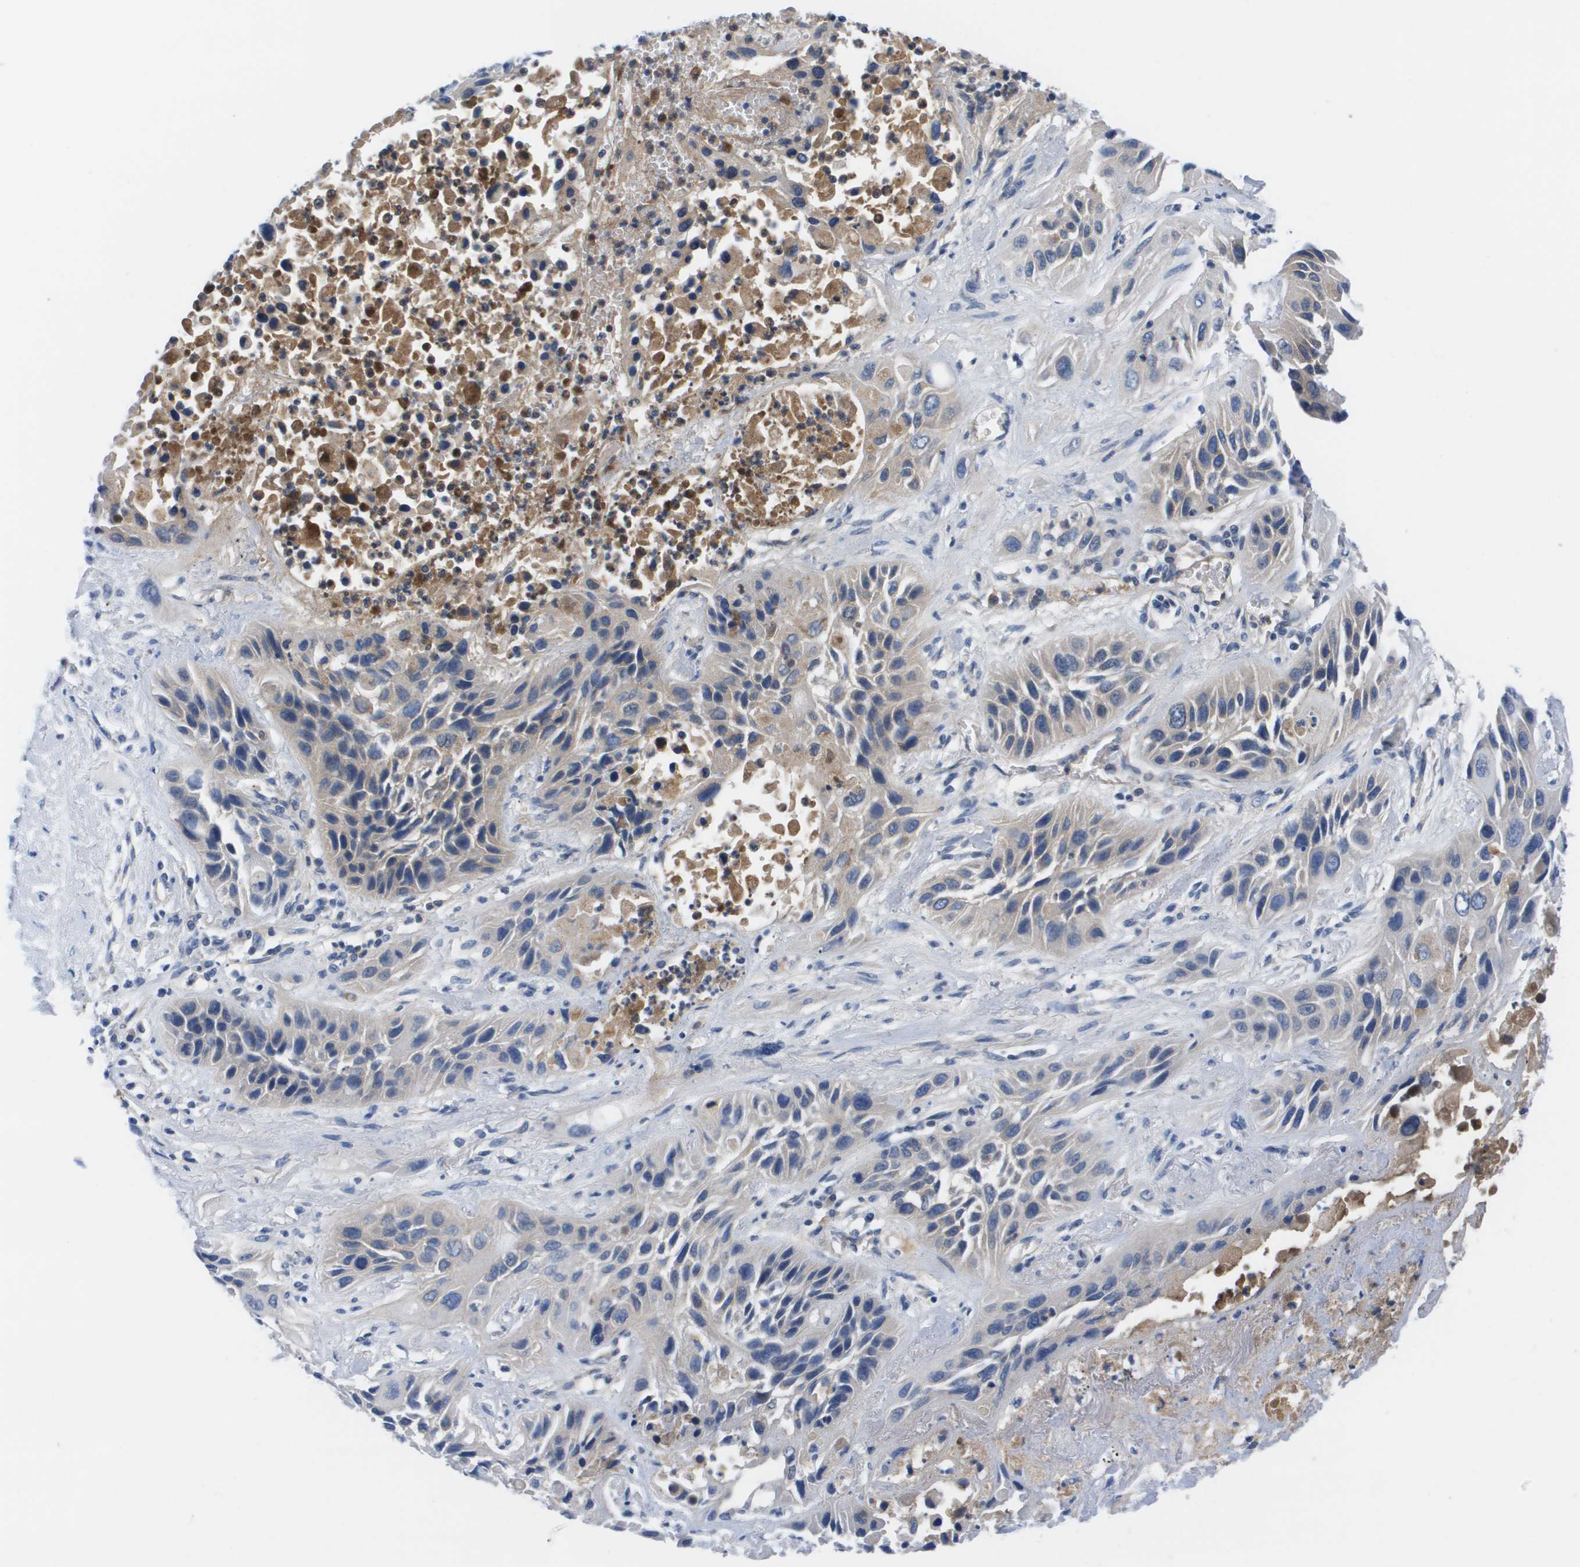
{"staining": {"intensity": "negative", "quantity": "none", "location": "none"}, "tissue": "lung cancer", "cell_type": "Tumor cells", "image_type": "cancer", "snomed": [{"axis": "morphology", "description": "Adenocarcinoma, NOS"}, {"axis": "topography", "description": "Lung"}], "caption": "Tumor cells show no significant expression in lung cancer. (DAB immunohistochemistry (IHC) with hematoxylin counter stain).", "gene": "APOA1", "patient": {"sex": "male", "age": 49}}